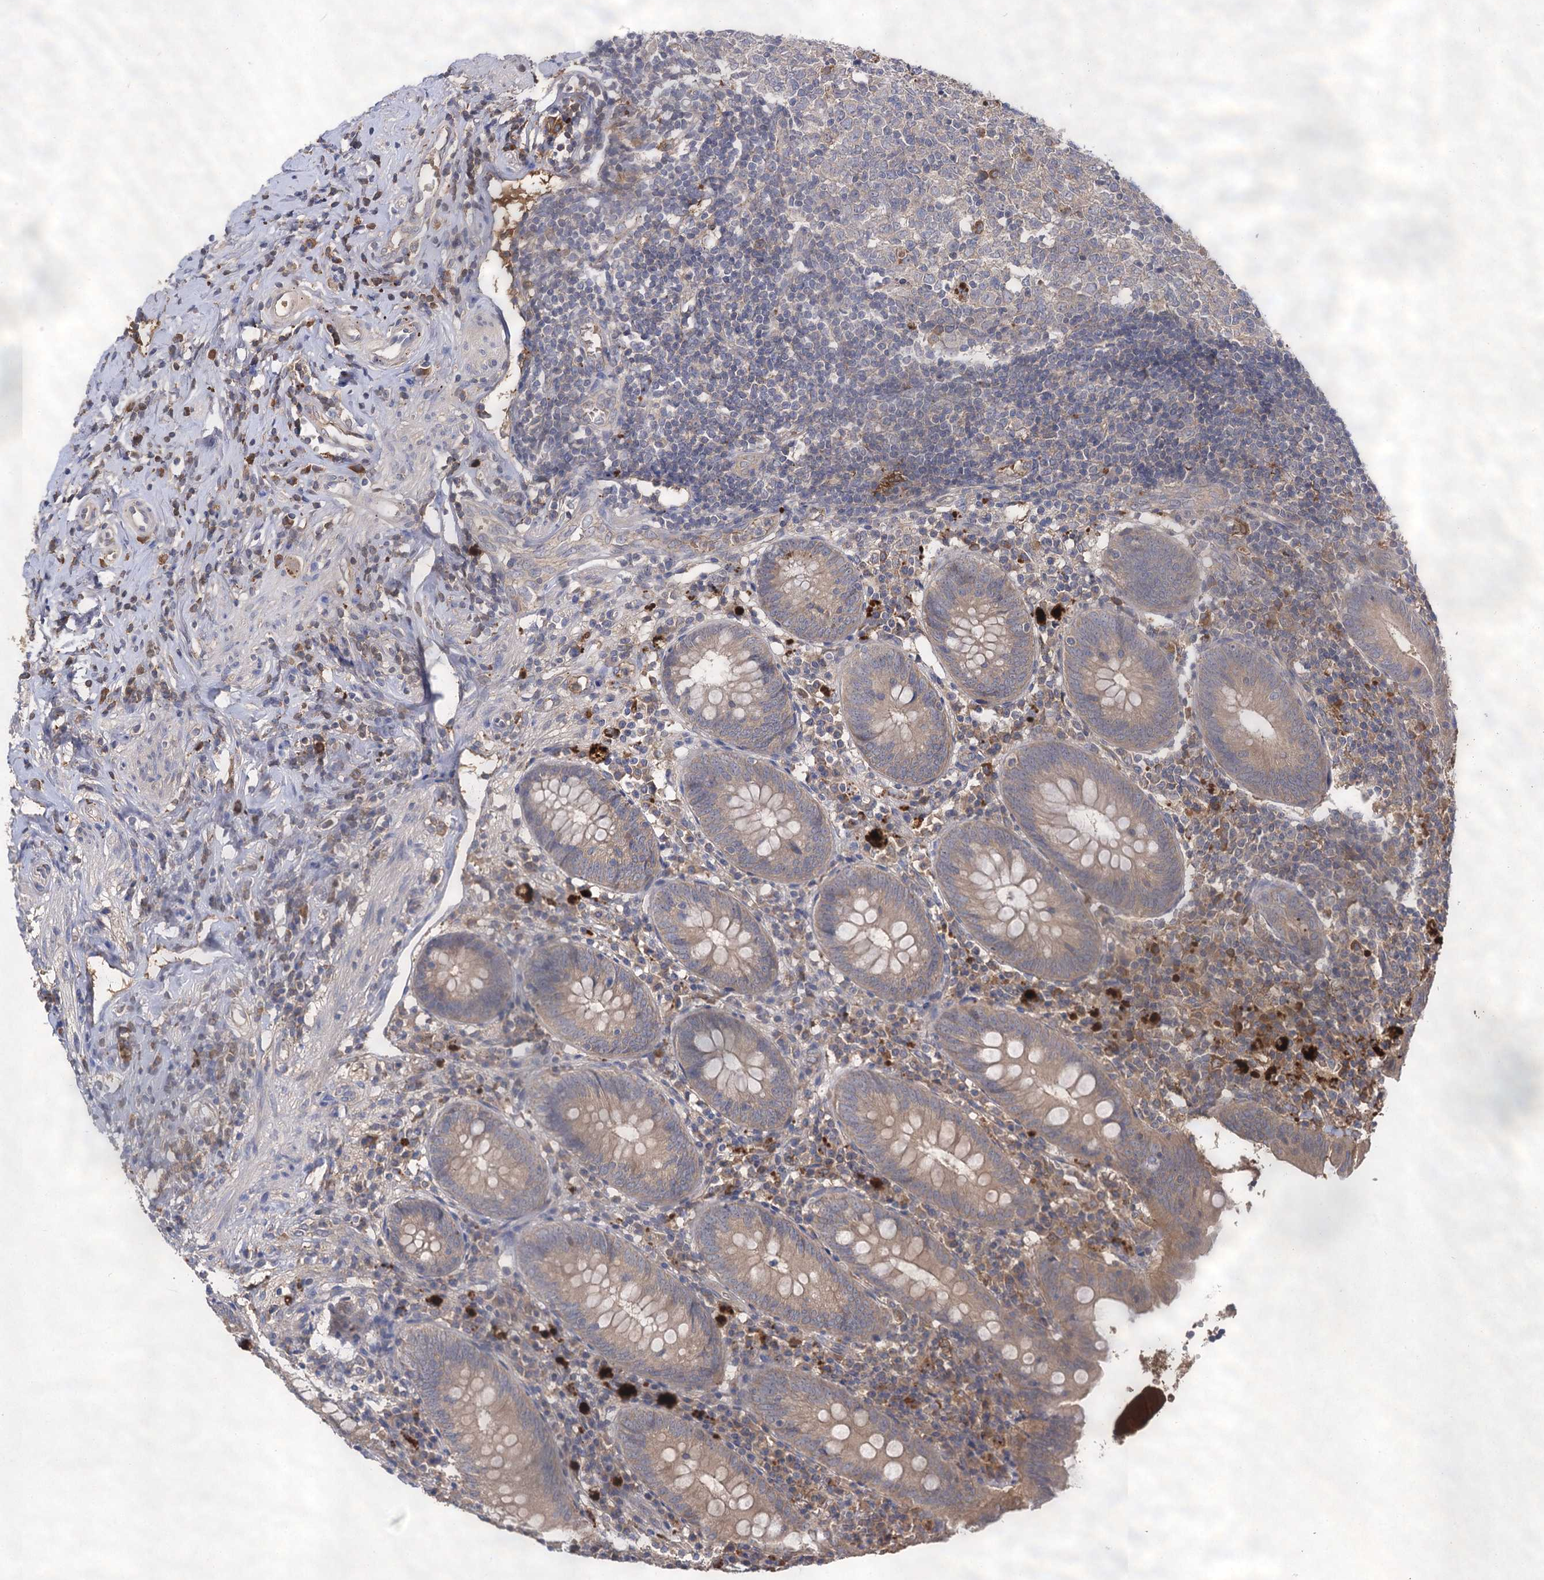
{"staining": {"intensity": "weak", "quantity": ">75%", "location": "cytoplasmic/membranous"}, "tissue": "appendix", "cell_type": "Glandular cells", "image_type": "normal", "snomed": [{"axis": "morphology", "description": "Normal tissue, NOS"}, {"axis": "topography", "description": "Appendix"}], "caption": "A low amount of weak cytoplasmic/membranous expression is seen in about >75% of glandular cells in unremarkable appendix.", "gene": "USP50", "patient": {"sex": "female", "age": 54}}